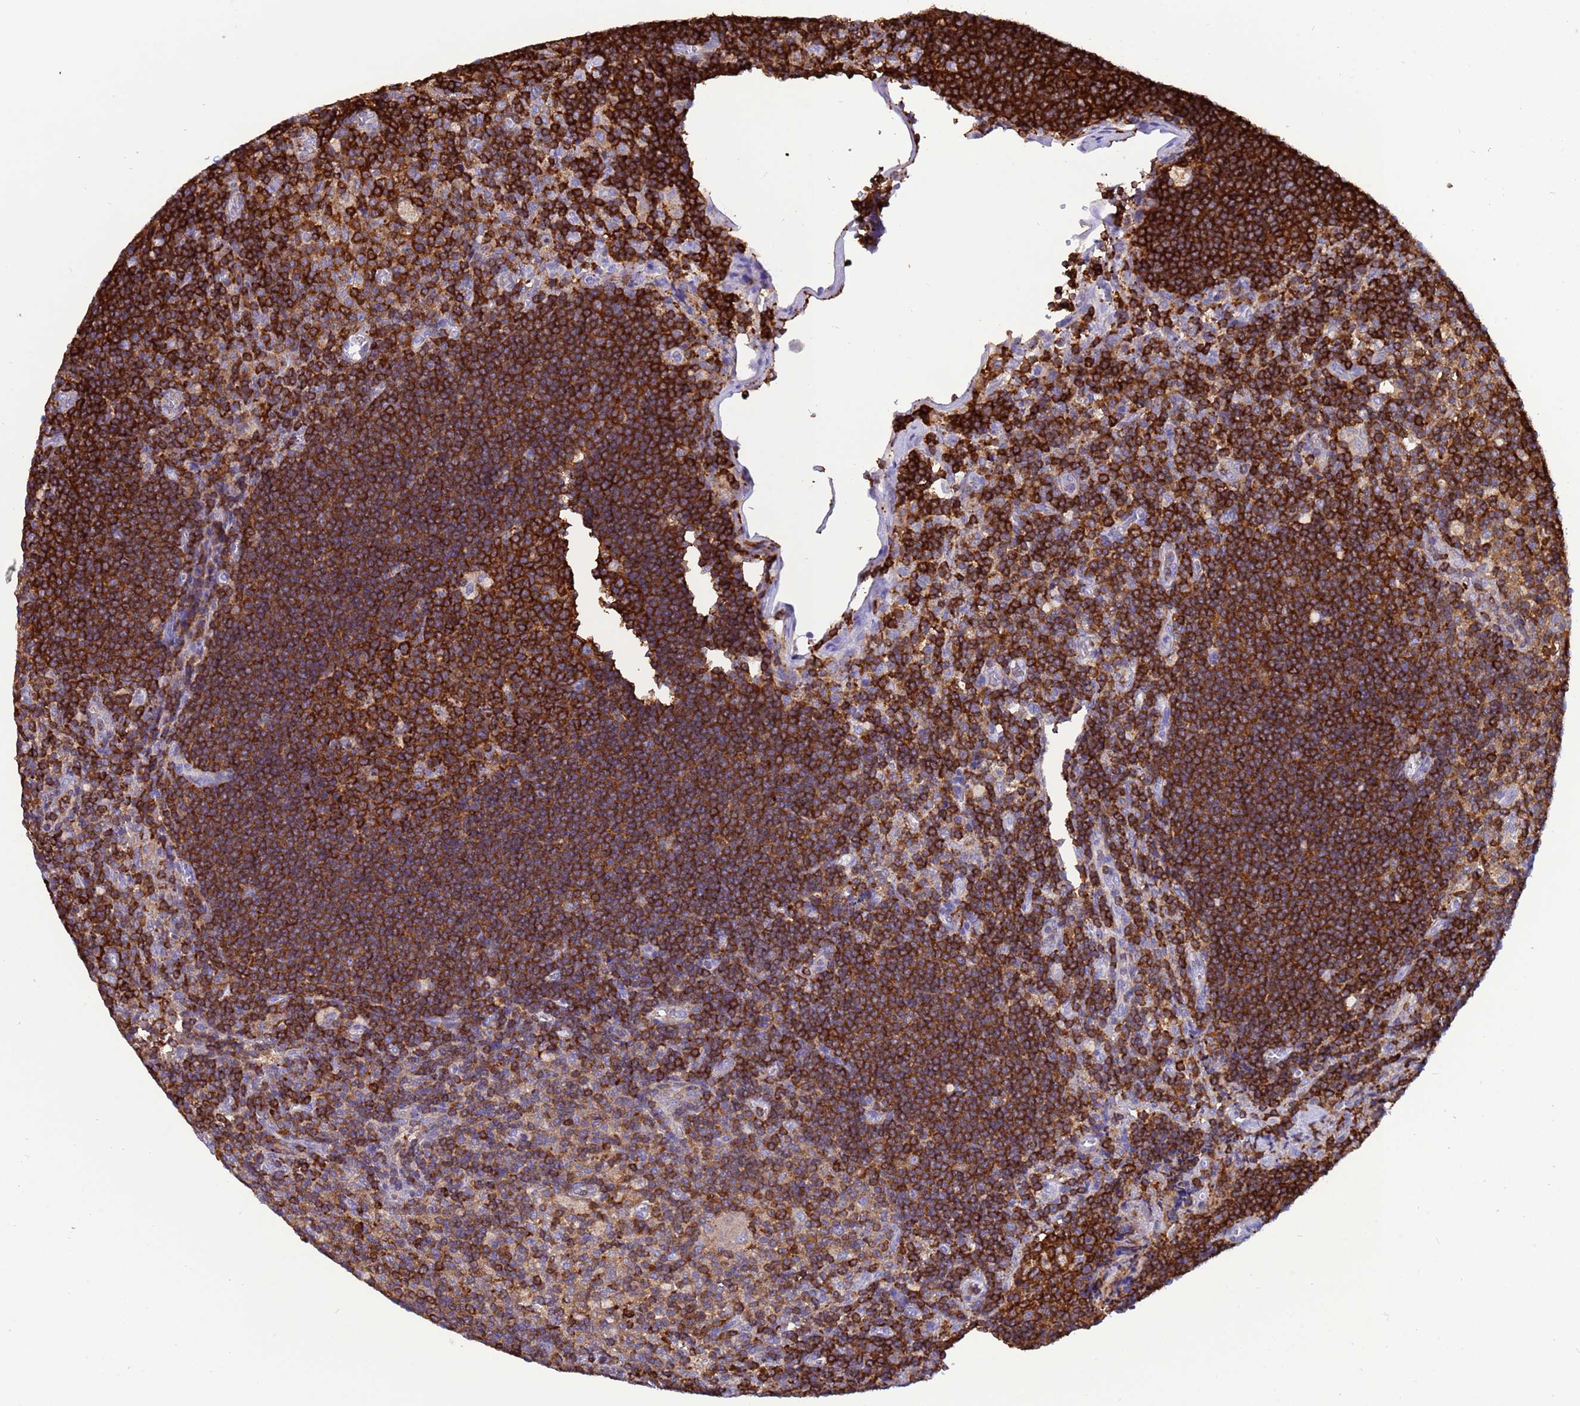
{"staining": {"intensity": "strong", "quantity": ">75%", "location": "cytoplasmic/membranous"}, "tissue": "lymph node", "cell_type": "Germinal center cells", "image_type": "normal", "snomed": [{"axis": "morphology", "description": "Normal tissue, NOS"}, {"axis": "topography", "description": "Lymph node"}], "caption": "Immunohistochemistry histopathology image of normal lymph node: human lymph node stained using immunohistochemistry (IHC) shows high levels of strong protein expression localized specifically in the cytoplasmic/membranous of germinal center cells, appearing as a cytoplasmic/membranous brown color.", "gene": "EZR", "patient": {"sex": "male", "age": 69}}